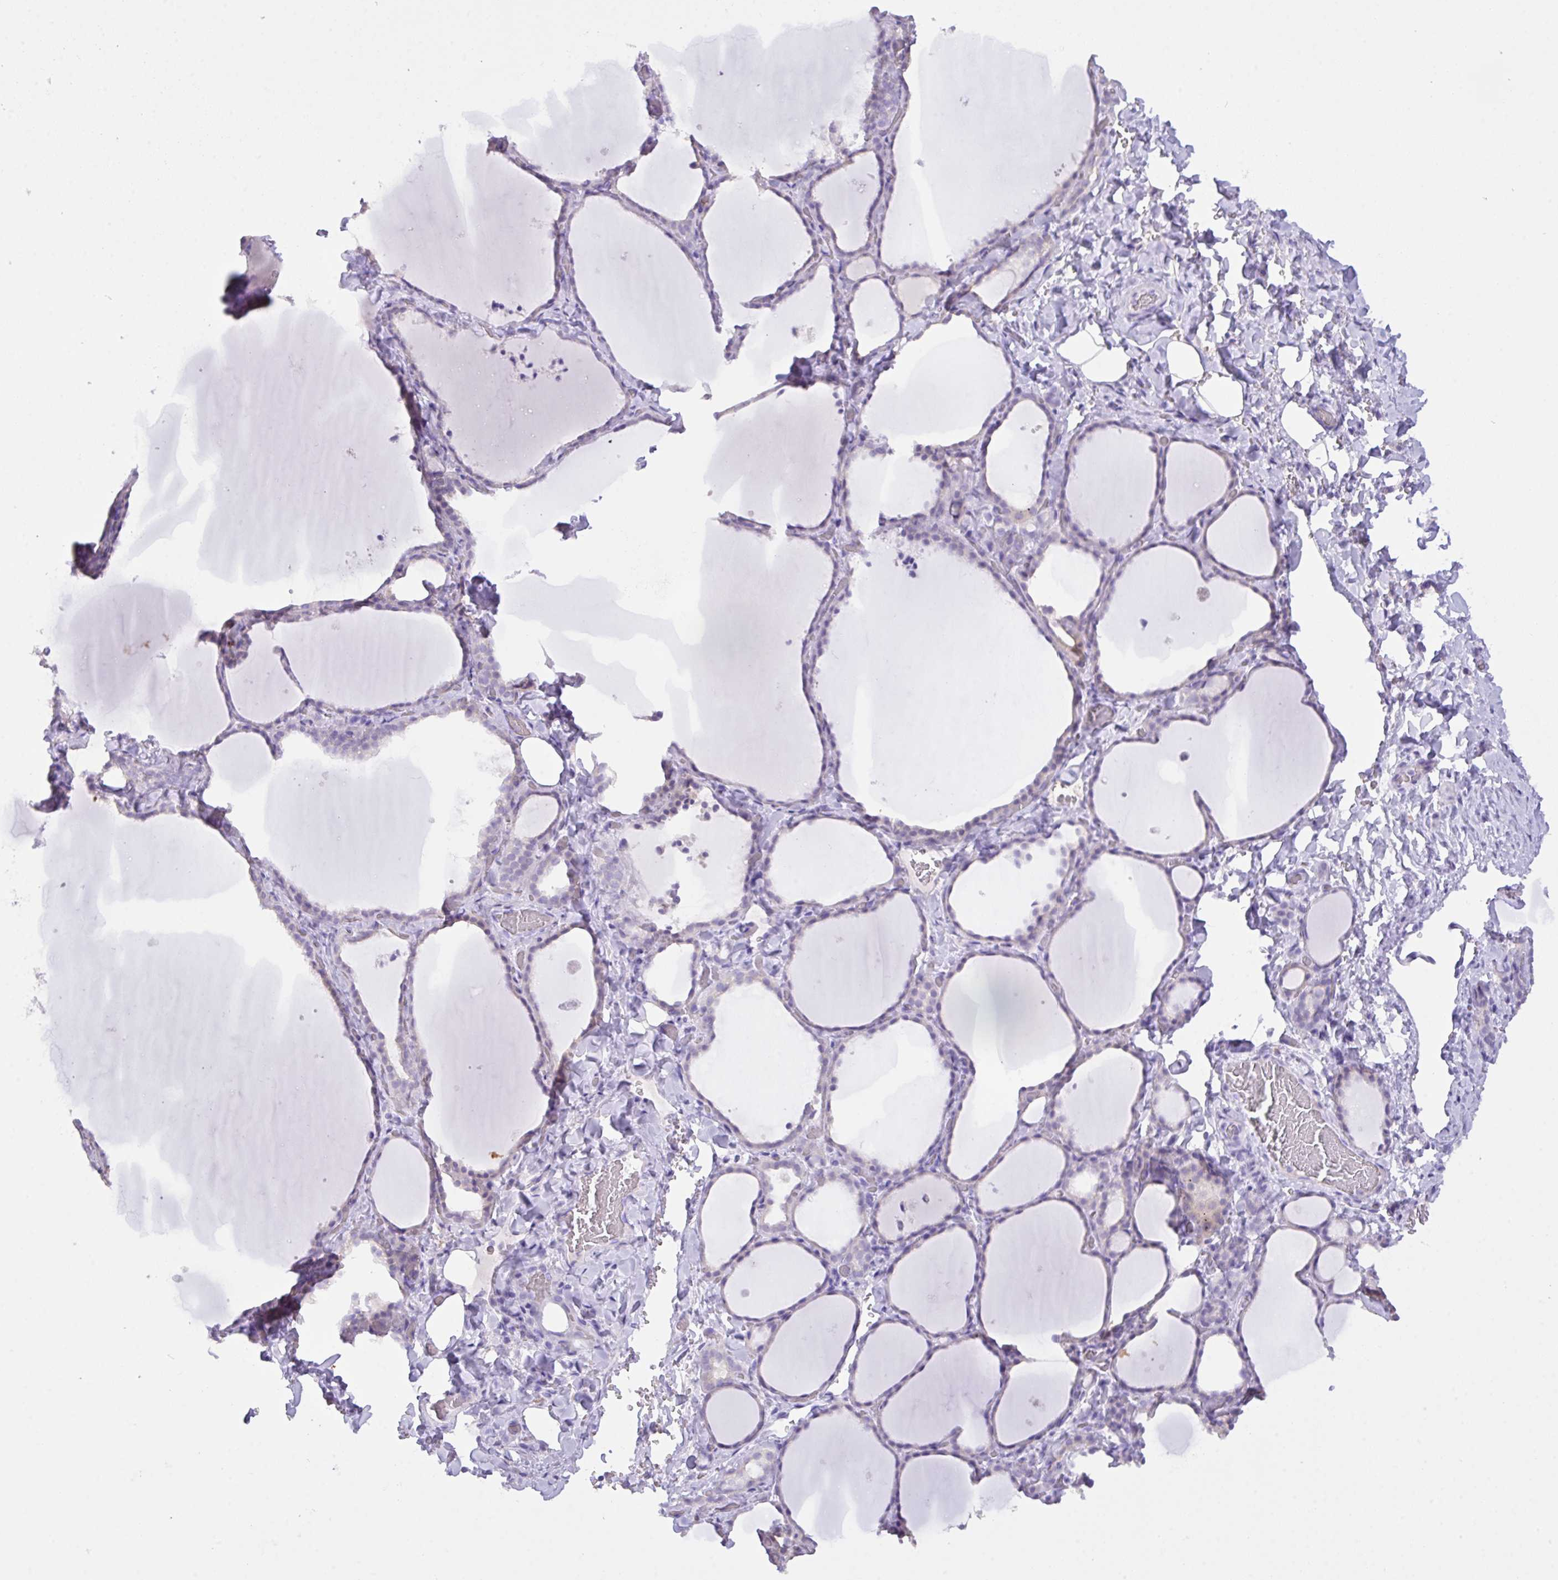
{"staining": {"intensity": "negative", "quantity": "none", "location": "none"}, "tissue": "thyroid gland", "cell_type": "Glandular cells", "image_type": "normal", "snomed": [{"axis": "morphology", "description": "Normal tissue, NOS"}, {"axis": "topography", "description": "Thyroid gland"}], "caption": "A high-resolution image shows immunohistochemistry (IHC) staining of normal thyroid gland, which exhibits no significant positivity in glandular cells. (DAB (3,3'-diaminobenzidine) immunohistochemistry, high magnification).", "gene": "CST11", "patient": {"sex": "female", "age": 22}}